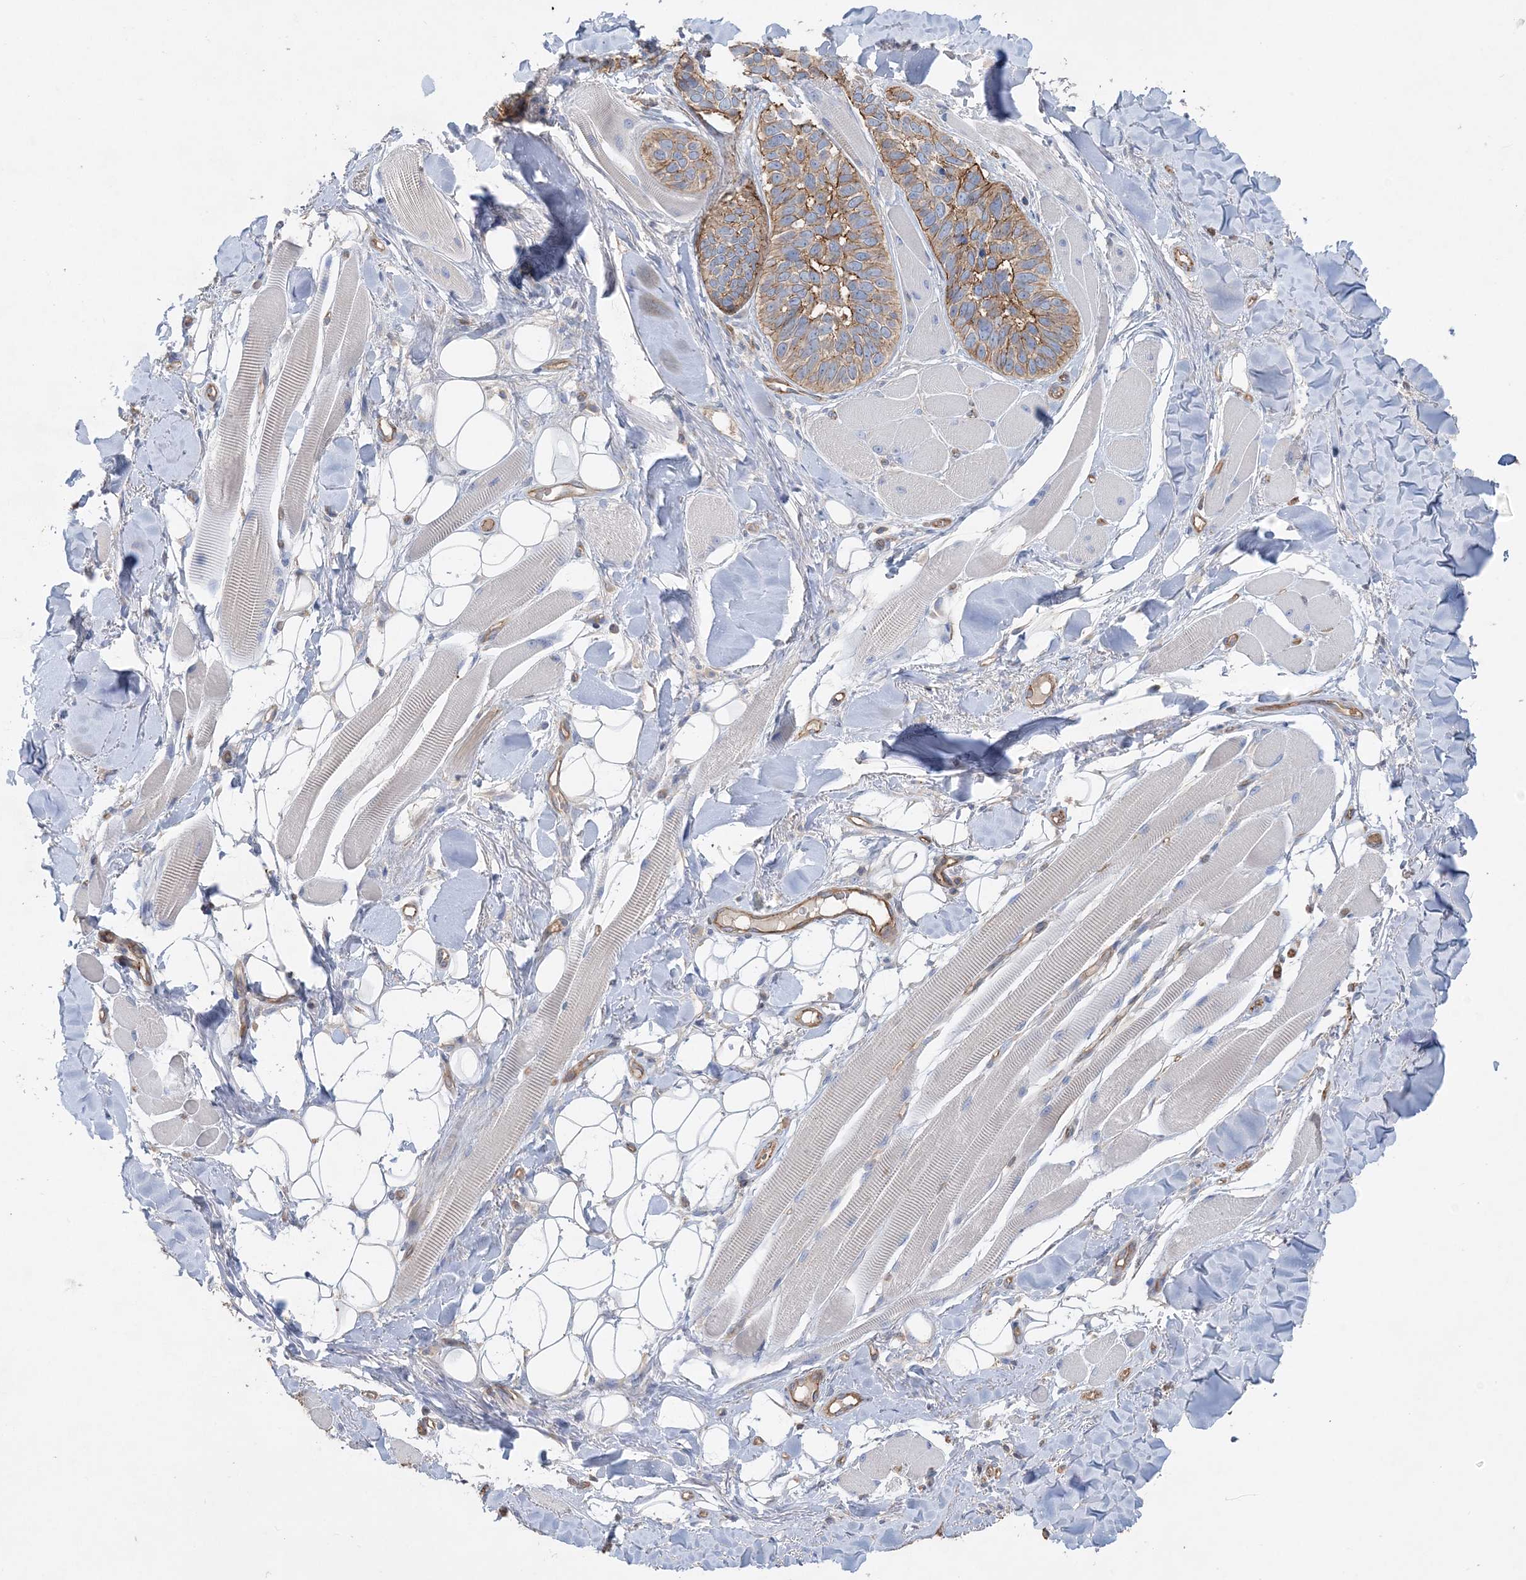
{"staining": {"intensity": "moderate", "quantity": ">75%", "location": "cytoplasmic/membranous"}, "tissue": "skin cancer", "cell_type": "Tumor cells", "image_type": "cancer", "snomed": [{"axis": "morphology", "description": "Basal cell carcinoma"}, {"axis": "topography", "description": "Skin"}], "caption": "Immunohistochemical staining of skin cancer exhibits moderate cytoplasmic/membranous protein positivity in about >75% of tumor cells.", "gene": "PIGC", "patient": {"sex": "male", "age": 62}}